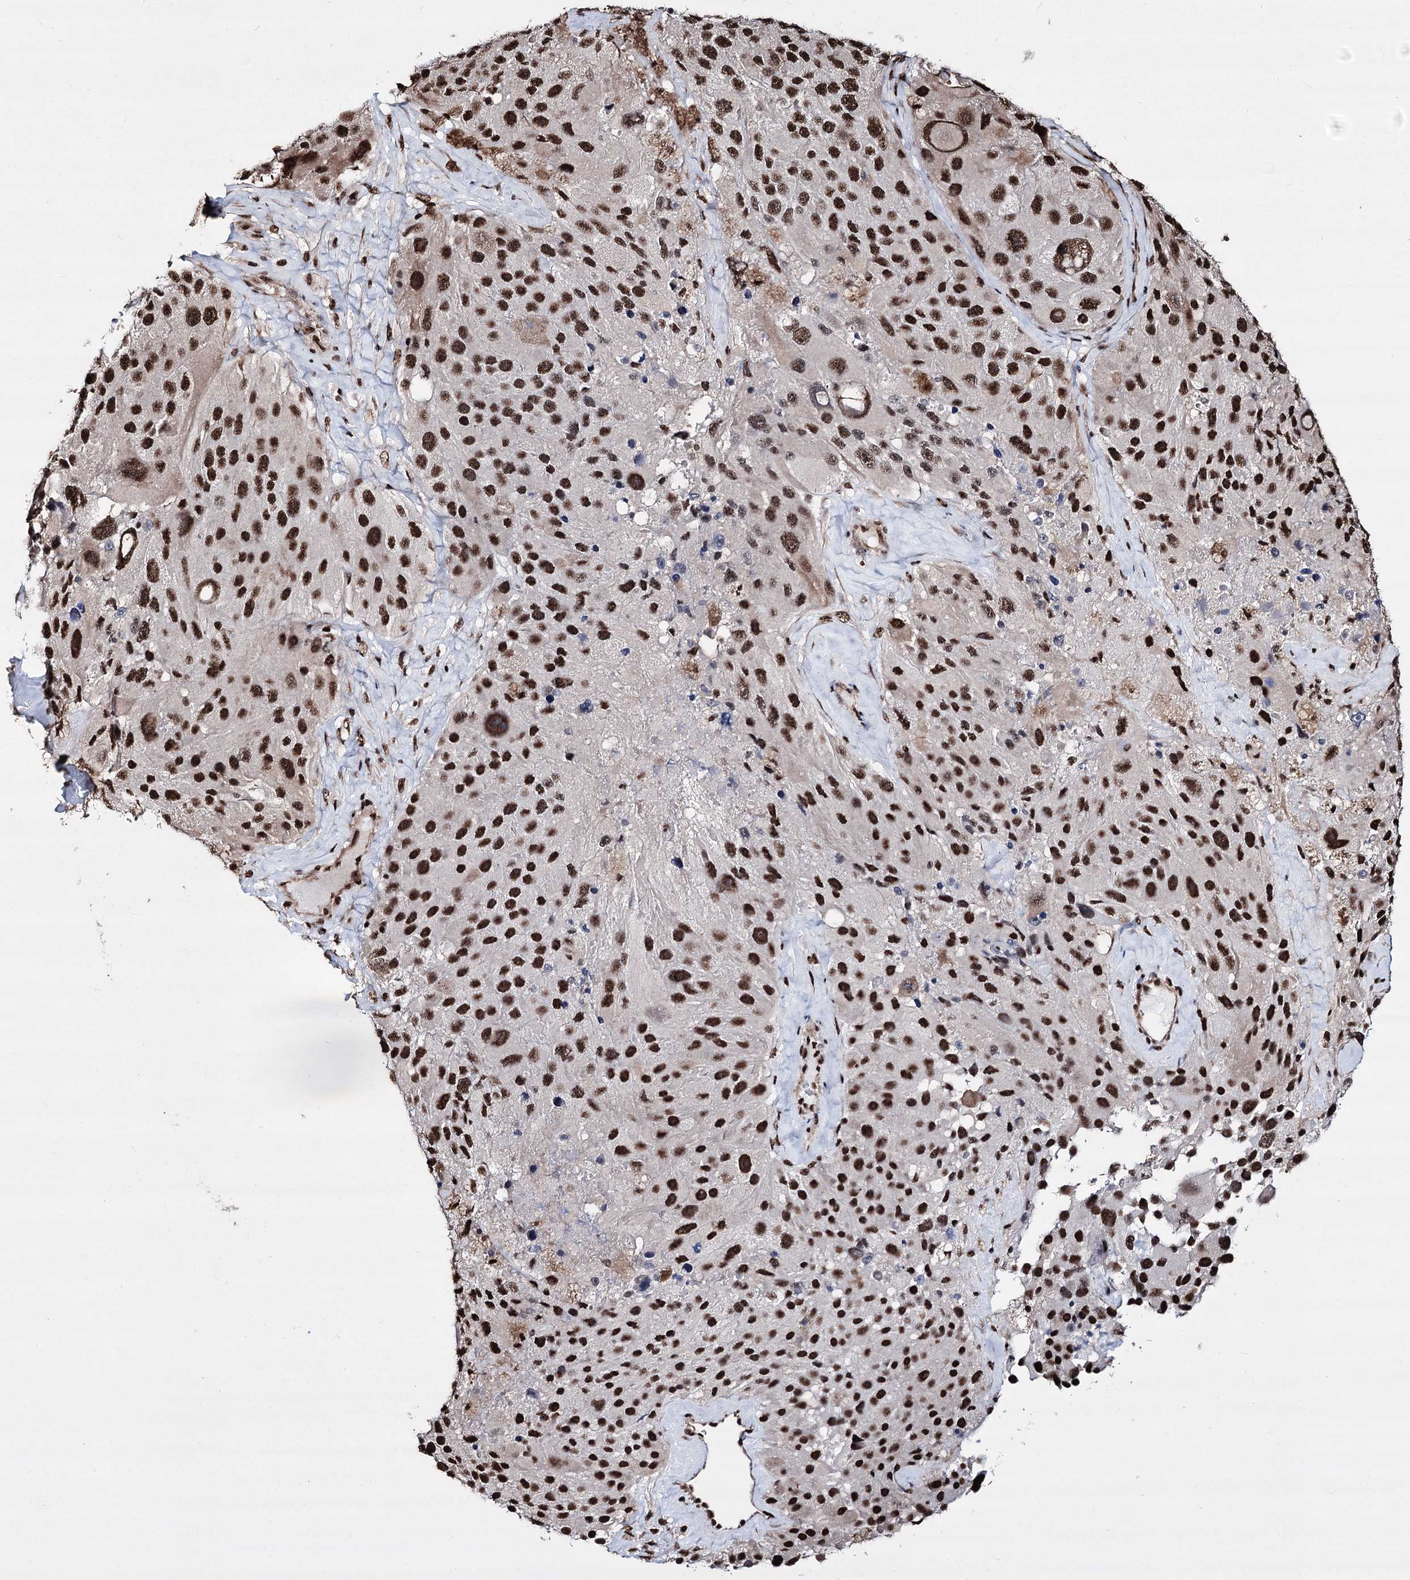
{"staining": {"intensity": "strong", "quantity": ">75%", "location": "nuclear"}, "tissue": "melanoma", "cell_type": "Tumor cells", "image_type": "cancer", "snomed": [{"axis": "morphology", "description": "Malignant melanoma, Metastatic site"}, {"axis": "topography", "description": "Lymph node"}], "caption": "Immunohistochemical staining of human melanoma demonstrates high levels of strong nuclear protein positivity in approximately >75% of tumor cells. The staining is performed using DAB (3,3'-diaminobenzidine) brown chromogen to label protein expression. The nuclei are counter-stained blue using hematoxylin.", "gene": "CHMP7", "patient": {"sex": "male", "age": 62}}